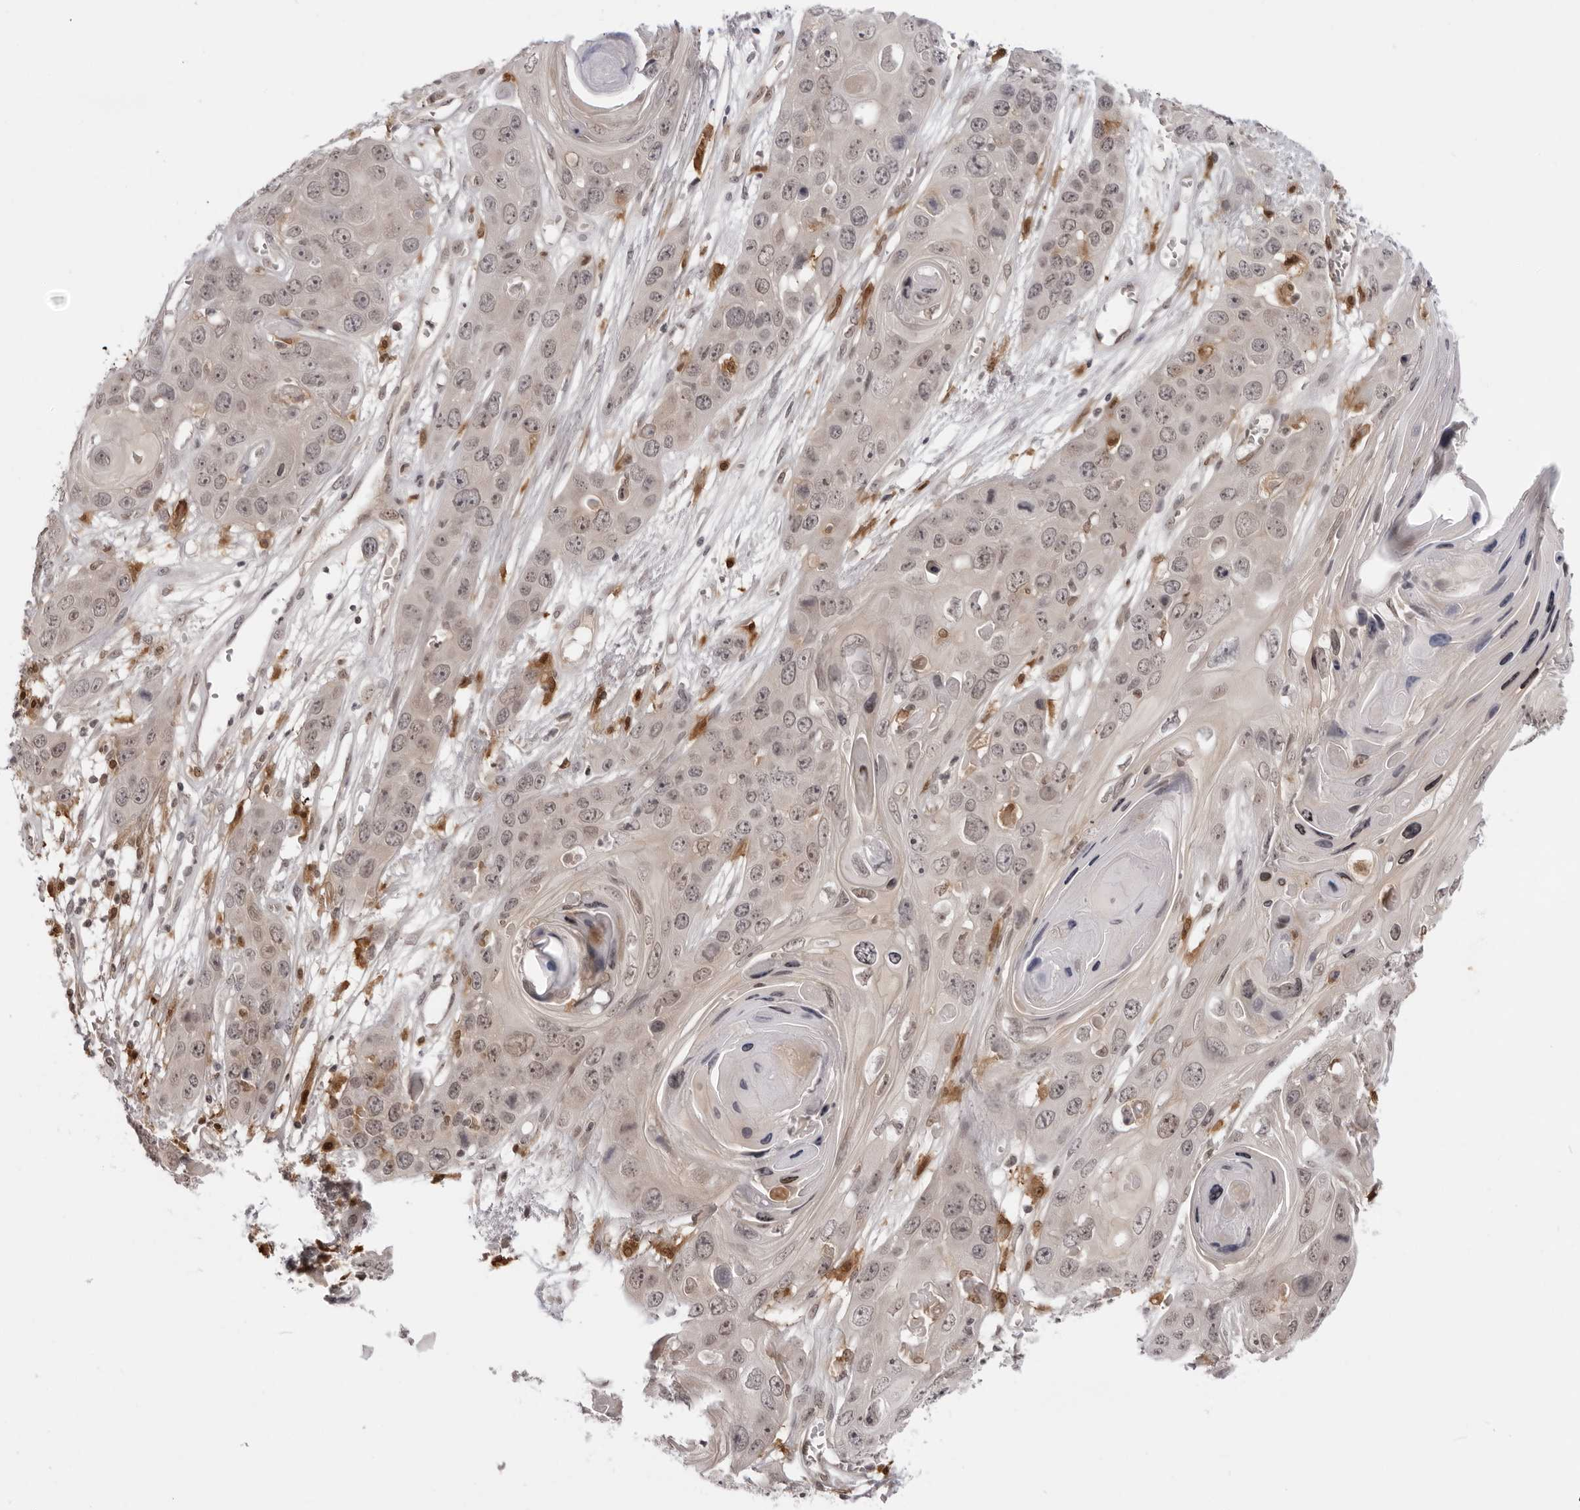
{"staining": {"intensity": "weak", "quantity": ">75%", "location": "nuclear"}, "tissue": "skin cancer", "cell_type": "Tumor cells", "image_type": "cancer", "snomed": [{"axis": "morphology", "description": "Squamous cell carcinoma, NOS"}, {"axis": "topography", "description": "Skin"}], "caption": "An image of human skin squamous cell carcinoma stained for a protein shows weak nuclear brown staining in tumor cells. (DAB IHC with brightfield microscopy, high magnification).", "gene": "SRGAP2", "patient": {"sex": "male", "age": 55}}